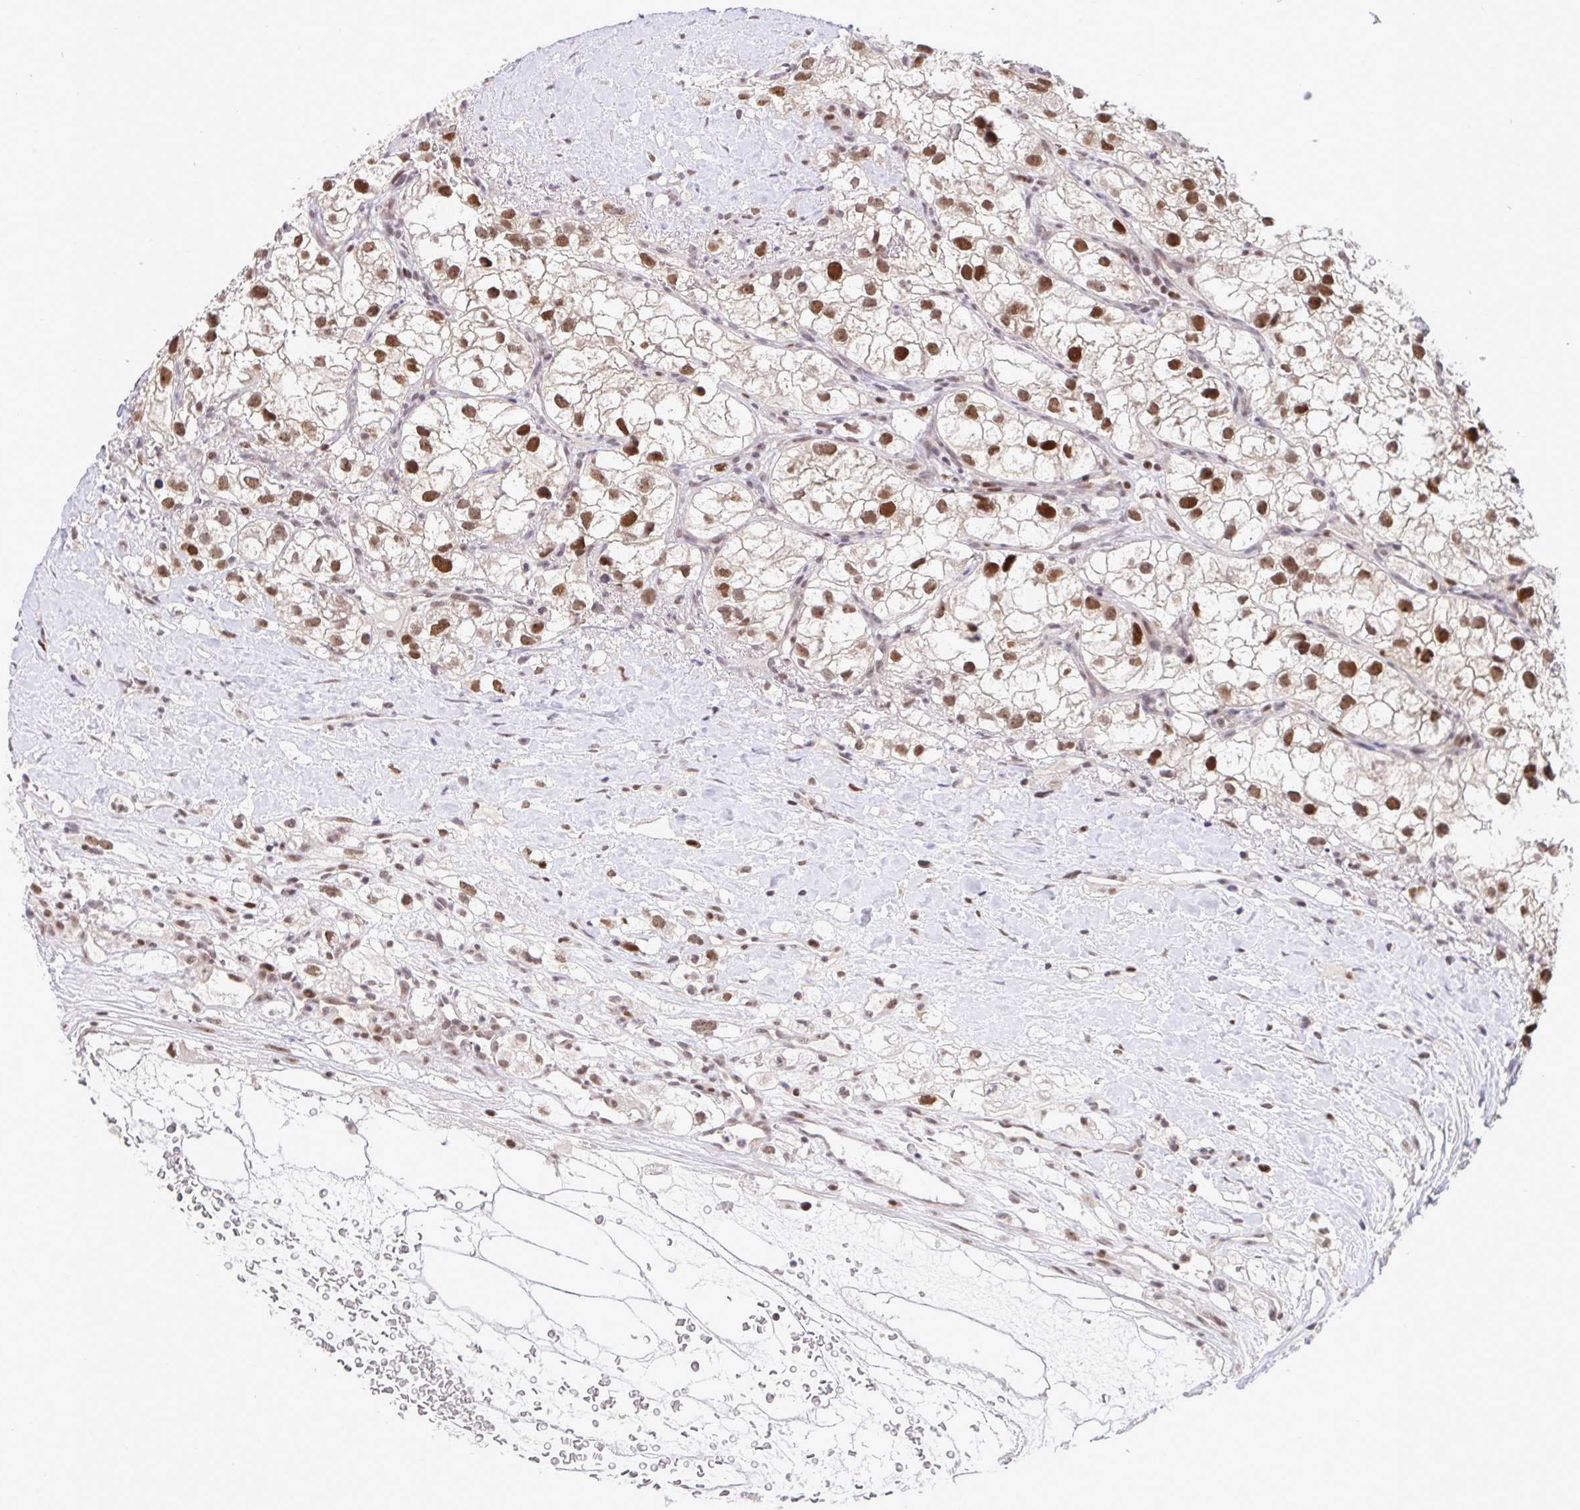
{"staining": {"intensity": "strong", "quantity": ">75%", "location": "nuclear"}, "tissue": "renal cancer", "cell_type": "Tumor cells", "image_type": "cancer", "snomed": [{"axis": "morphology", "description": "Adenocarcinoma, NOS"}, {"axis": "topography", "description": "Kidney"}], "caption": "Immunohistochemistry image of neoplastic tissue: human renal cancer (adenocarcinoma) stained using immunohistochemistry exhibits high levels of strong protein expression localized specifically in the nuclear of tumor cells, appearing as a nuclear brown color.", "gene": "RFC4", "patient": {"sex": "male", "age": 59}}